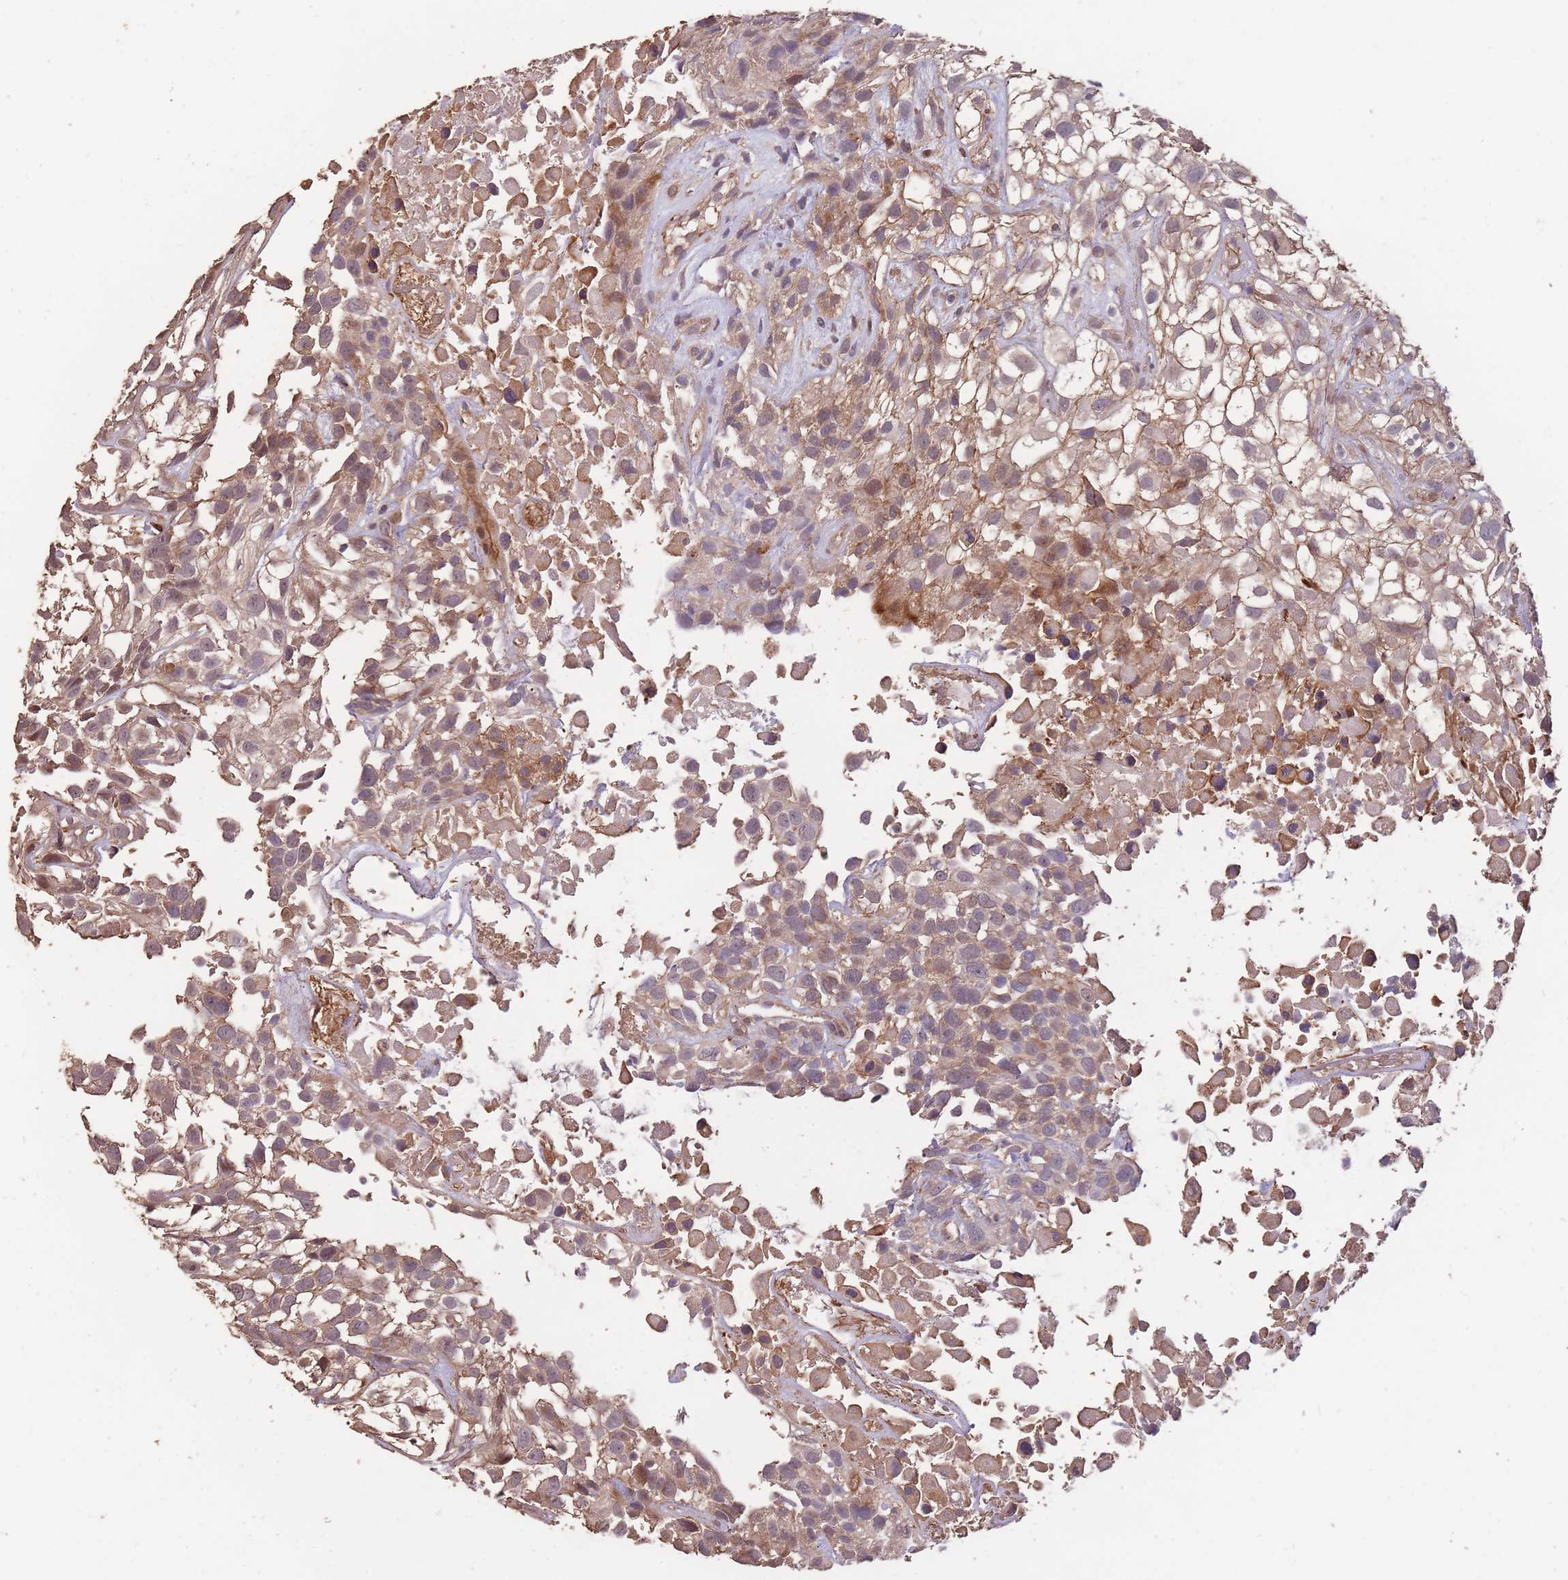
{"staining": {"intensity": "moderate", "quantity": ">75%", "location": "cytoplasmic/membranous"}, "tissue": "urothelial cancer", "cell_type": "Tumor cells", "image_type": "cancer", "snomed": [{"axis": "morphology", "description": "Urothelial carcinoma, High grade"}, {"axis": "topography", "description": "Urinary bladder"}], "caption": "Protein staining shows moderate cytoplasmic/membranous expression in approximately >75% of tumor cells in urothelial cancer.", "gene": "NLRC4", "patient": {"sex": "male", "age": 56}}